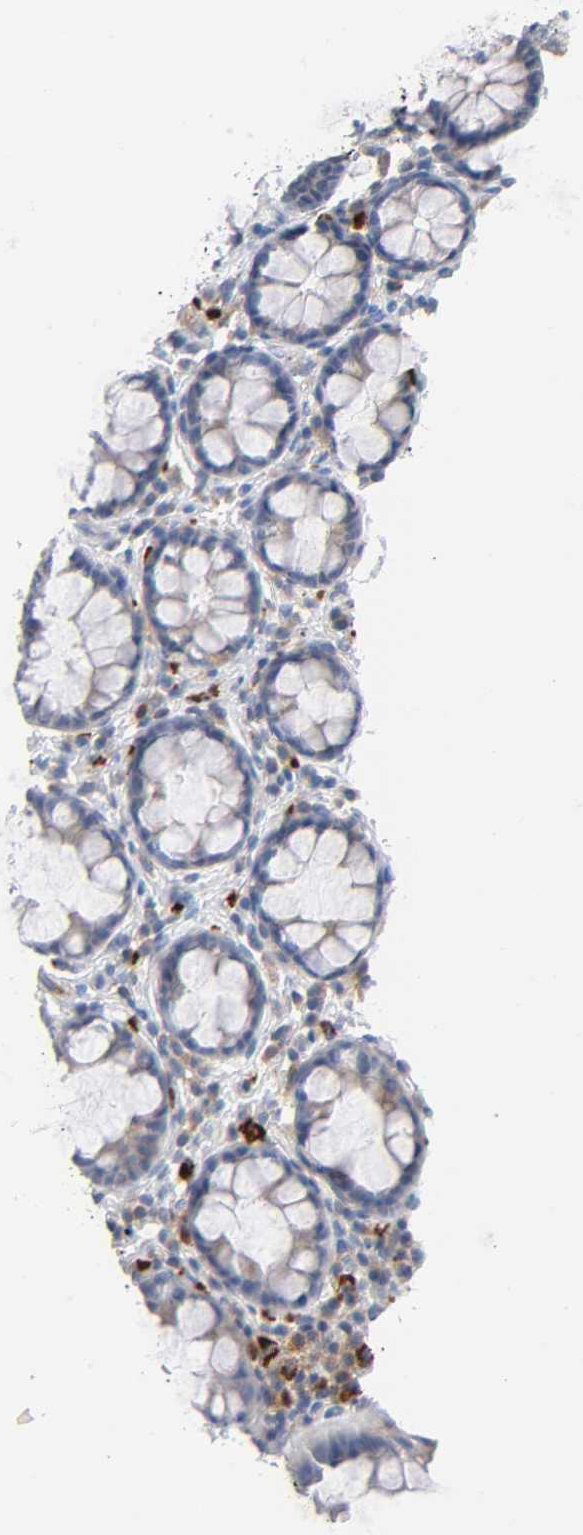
{"staining": {"intensity": "negative", "quantity": "none", "location": "none"}, "tissue": "rectum", "cell_type": "Glandular cells", "image_type": "normal", "snomed": [{"axis": "morphology", "description": "Normal tissue, NOS"}, {"axis": "topography", "description": "Rectum"}], "caption": "High power microscopy photomicrograph of an immunohistochemistry (IHC) photomicrograph of benign rectum, revealing no significant staining in glandular cells.", "gene": "MALT1", "patient": {"sex": "male", "age": 92}}